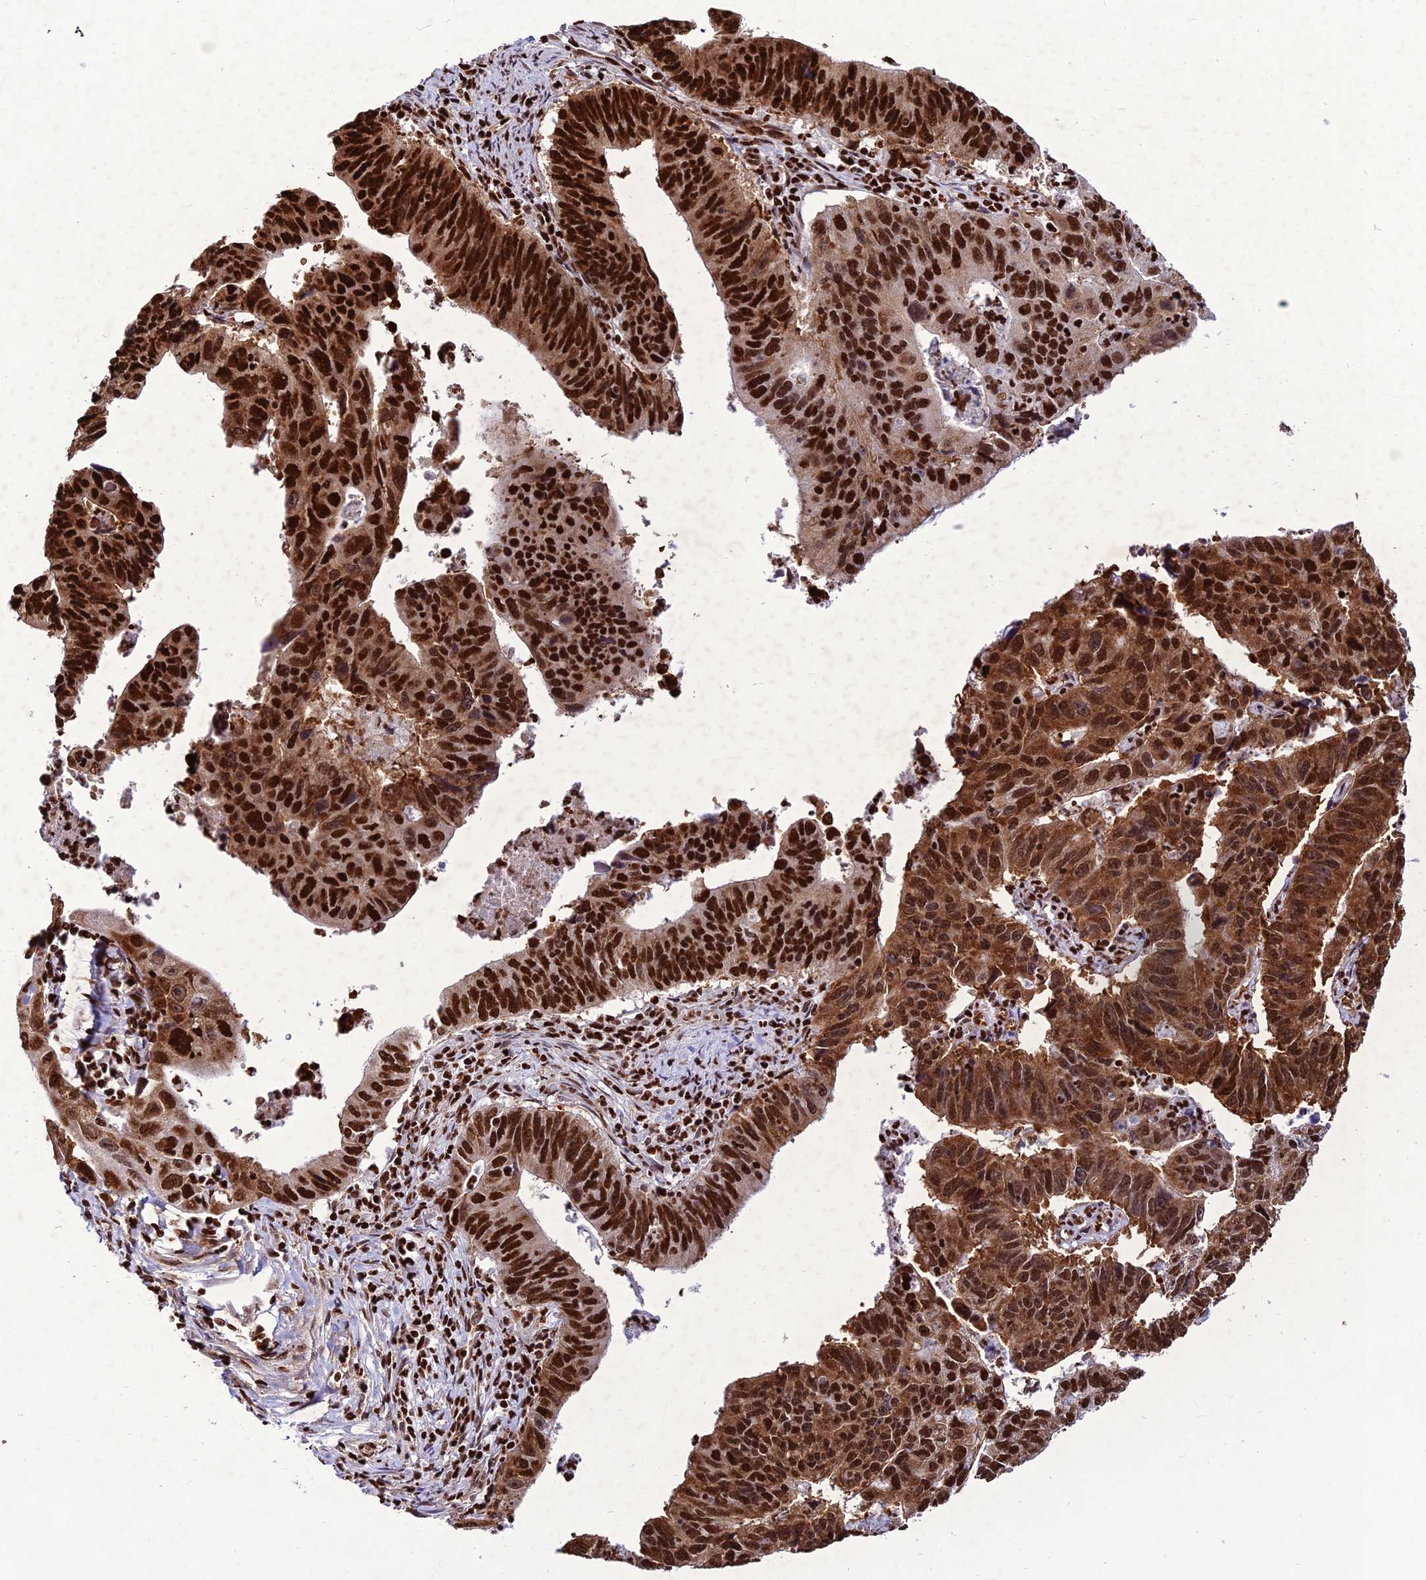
{"staining": {"intensity": "strong", "quantity": ">75%", "location": "cytoplasmic/membranous,nuclear"}, "tissue": "stomach cancer", "cell_type": "Tumor cells", "image_type": "cancer", "snomed": [{"axis": "morphology", "description": "Adenocarcinoma, NOS"}, {"axis": "topography", "description": "Stomach"}], "caption": "DAB (3,3'-diaminobenzidine) immunohistochemical staining of human stomach cancer (adenocarcinoma) exhibits strong cytoplasmic/membranous and nuclear protein expression in about >75% of tumor cells.", "gene": "INO80E", "patient": {"sex": "male", "age": 59}}